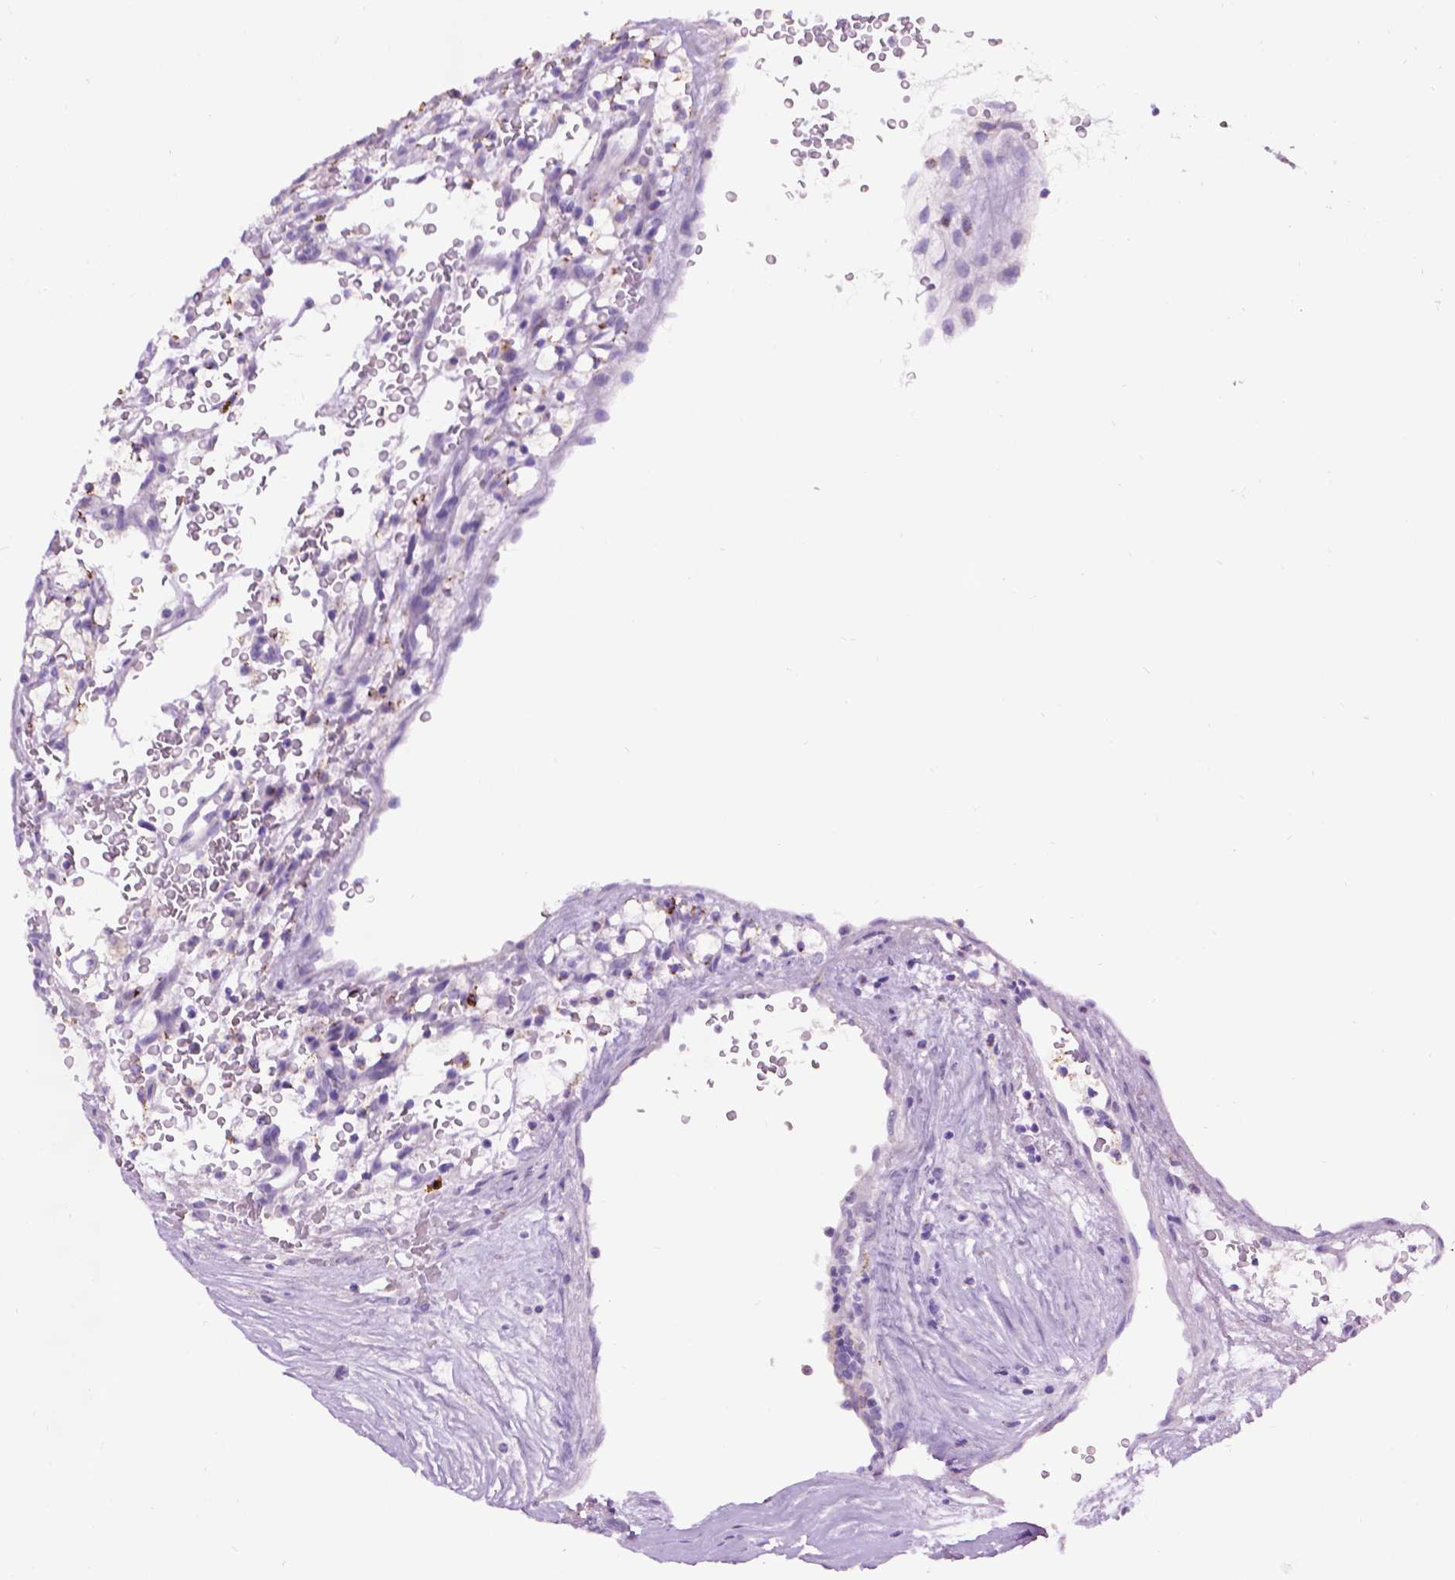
{"staining": {"intensity": "negative", "quantity": "none", "location": "none"}, "tissue": "renal cancer", "cell_type": "Tumor cells", "image_type": "cancer", "snomed": [{"axis": "morphology", "description": "Adenocarcinoma, NOS"}, {"axis": "topography", "description": "Kidney"}], "caption": "This is an IHC micrograph of human renal adenocarcinoma. There is no positivity in tumor cells.", "gene": "TMEM132E", "patient": {"sex": "female", "age": 64}}